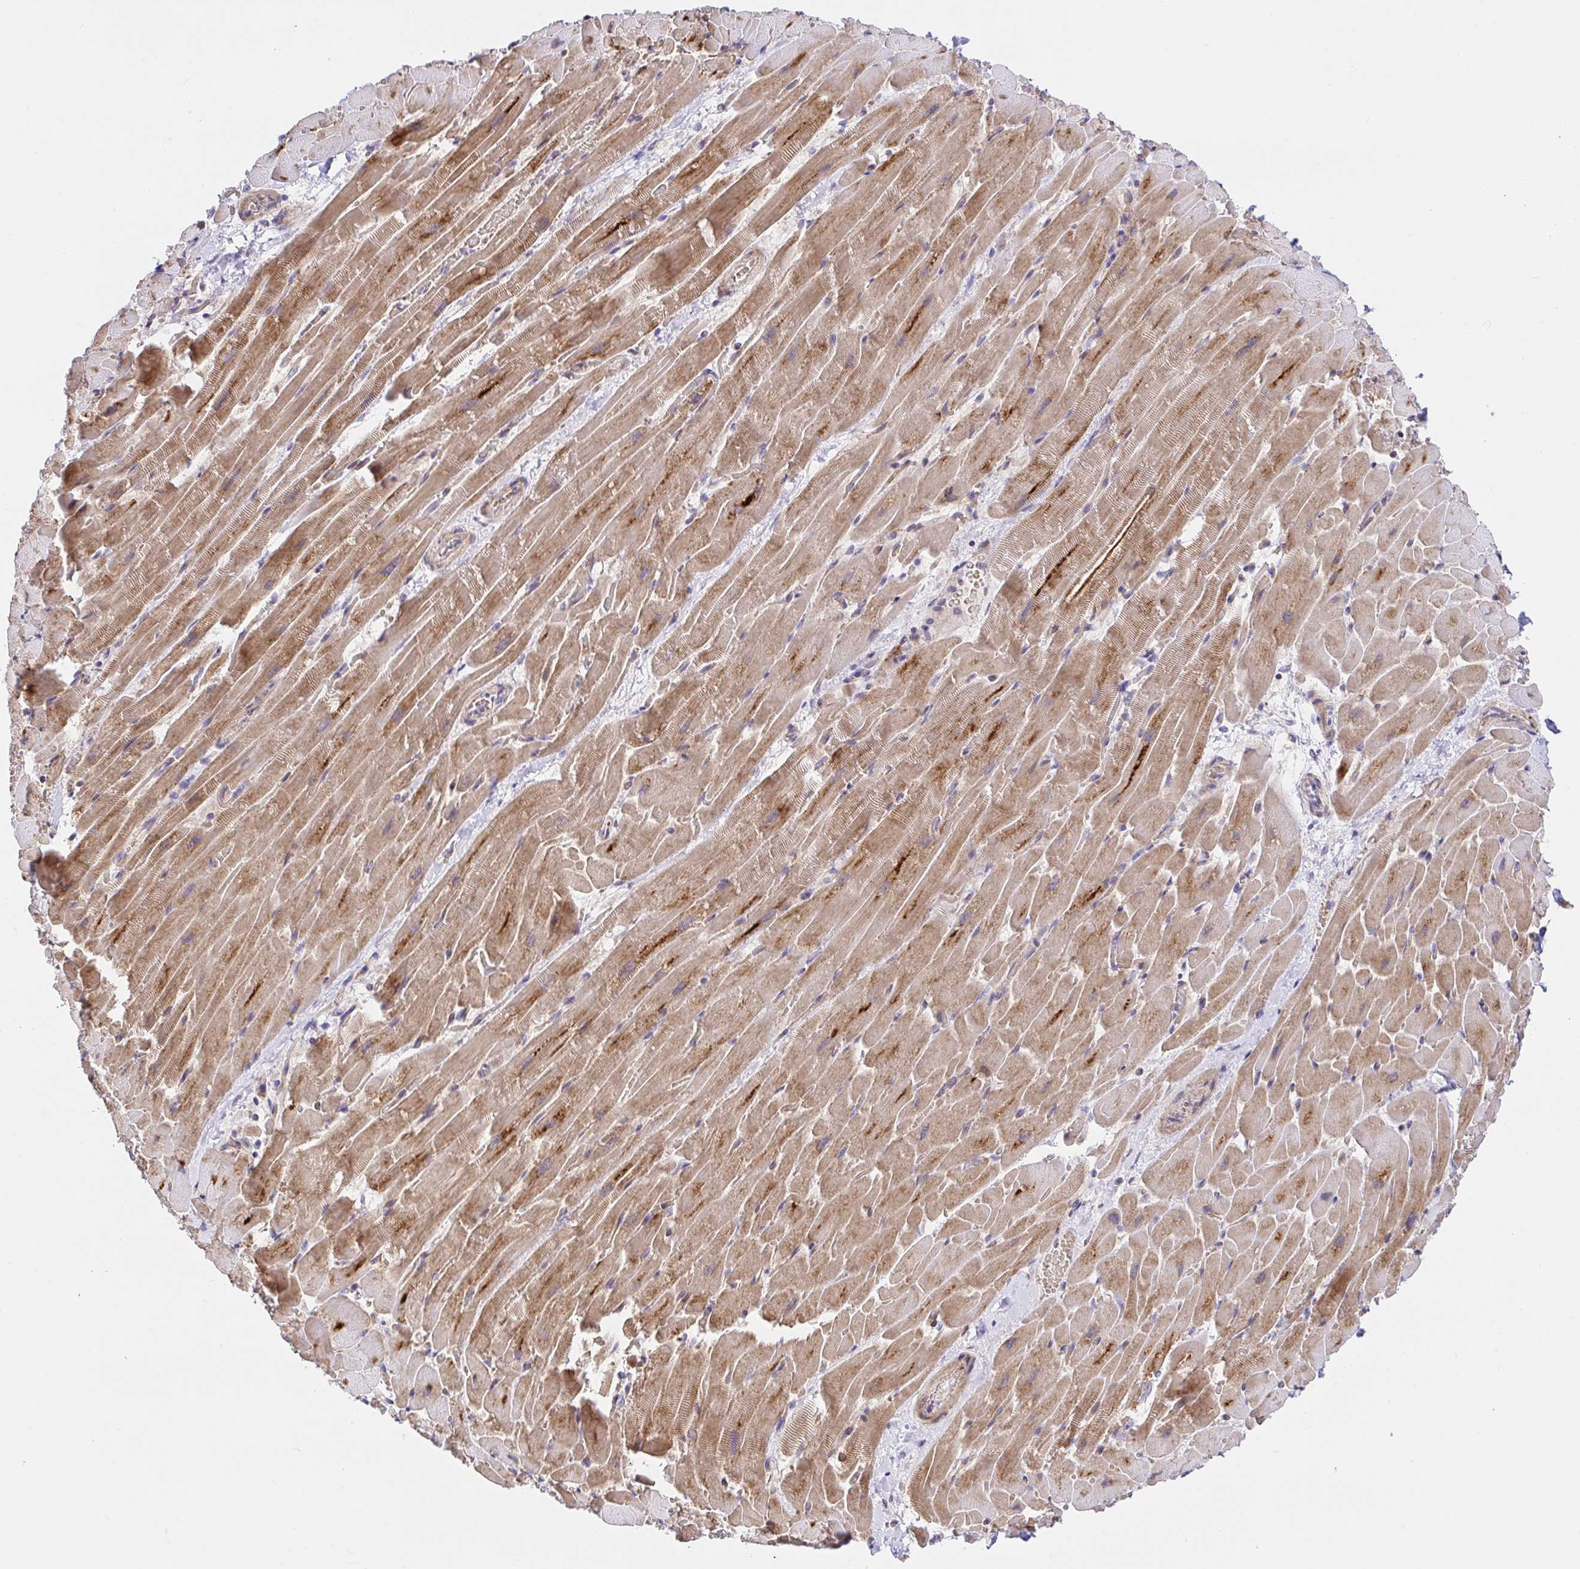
{"staining": {"intensity": "moderate", "quantity": ">75%", "location": "cytoplasmic/membranous"}, "tissue": "heart muscle", "cell_type": "Cardiomyocytes", "image_type": "normal", "snomed": [{"axis": "morphology", "description": "Normal tissue, NOS"}, {"axis": "topography", "description": "Heart"}], "caption": "Heart muscle was stained to show a protein in brown. There is medium levels of moderate cytoplasmic/membranous positivity in approximately >75% of cardiomyocytes. (Stains: DAB (3,3'-diaminobenzidine) in brown, nuclei in blue, Microscopy: brightfield microscopy at high magnification).", "gene": "TRIM55", "patient": {"sex": "male", "age": 37}}